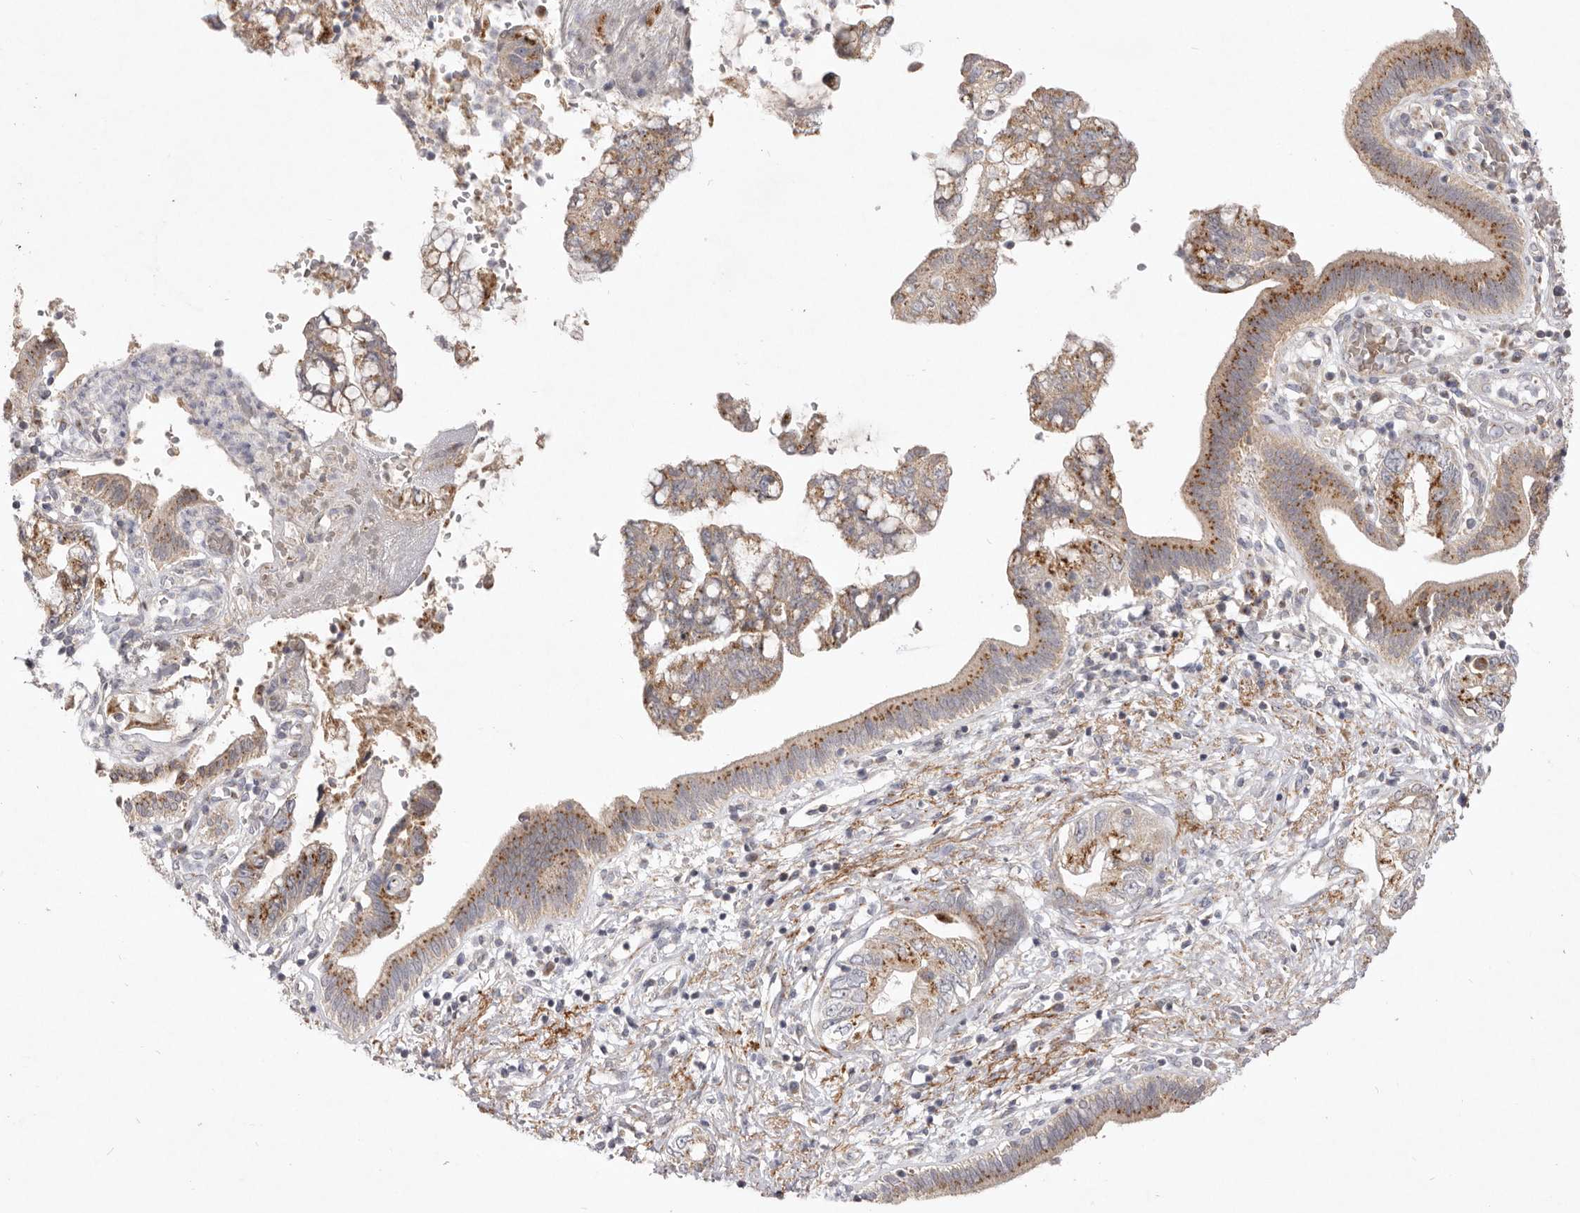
{"staining": {"intensity": "moderate", "quantity": ">75%", "location": "cytoplasmic/membranous"}, "tissue": "pancreatic cancer", "cell_type": "Tumor cells", "image_type": "cancer", "snomed": [{"axis": "morphology", "description": "Adenocarcinoma, NOS"}, {"axis": "topography", "description": "Pancreas"}], "caption": "Tumor cells display medium levels of moderate cytoplasmic/membranous positivity in approximately >75% of cells in pancreatic adenocarcinoma.", "gene": "USP24", "patient": {"sex": "female", "age": 73}}